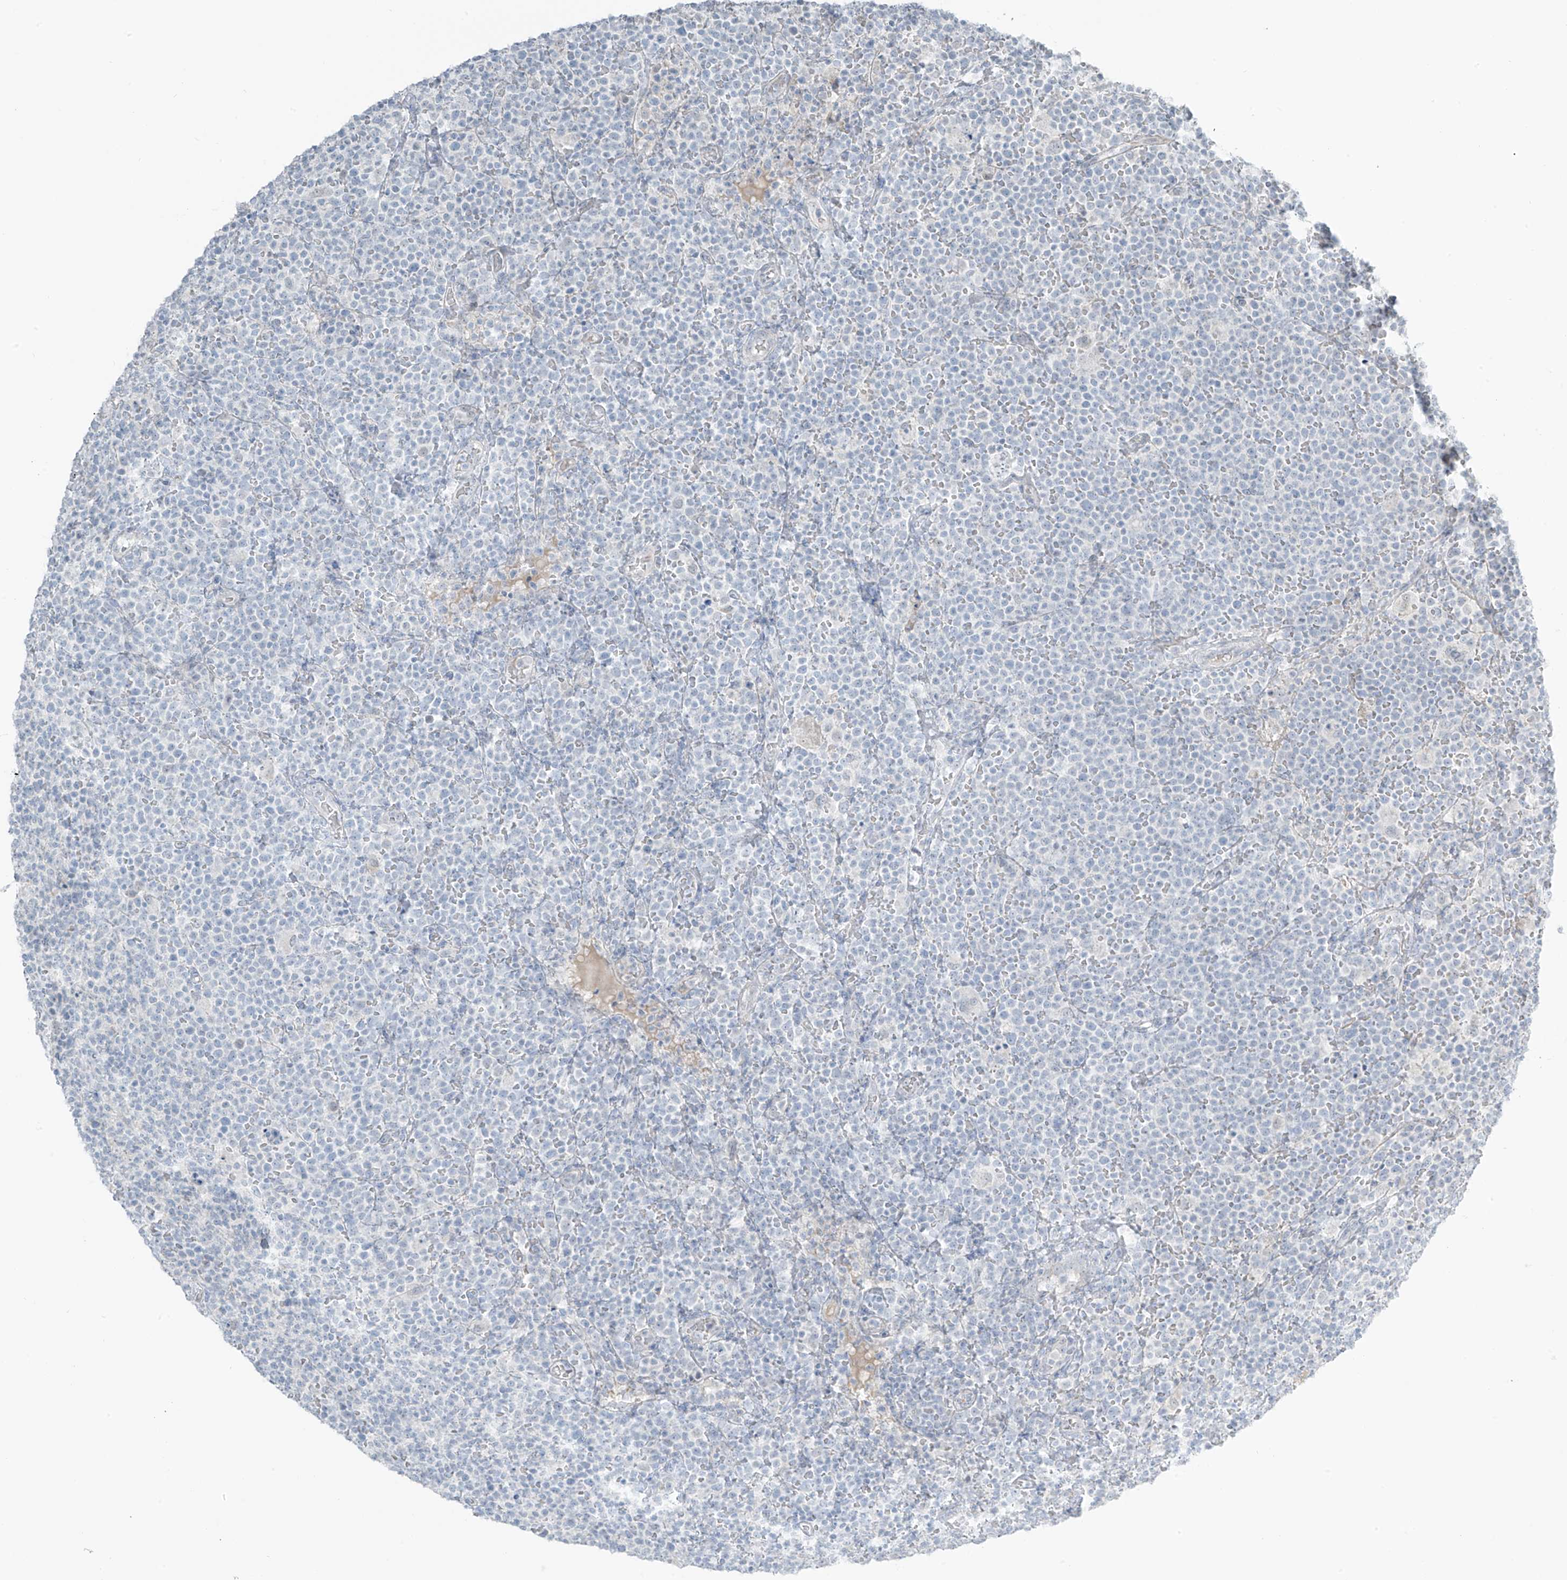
{"staining": {"intensity": "negative", "quantity": "none", "location": "none"}, "tissue": "lymphoma", "cell_type": "Tumor cells", "image_type": "cancer", "snomed": [{"axis": "morphology", "description": "Malignant lymphoma, non-Hodgkin's type, High grade"}, {"axis": "topography", "description": "Lymph node"}], "caption": "Immunohistochemistry (IHC) photomicrograph of neoplastic tissue: high-grade malignant lymphoma, non-Hodgkin's type stained with DAB (3,3'-diaminobenzidine) shows no significant protein expression in tumor cells. (Immunohistochemistry, brightfield microscopy, high magnification).", "gene": "PRDM6", "patient": {"sex": "male", "age": 61}}